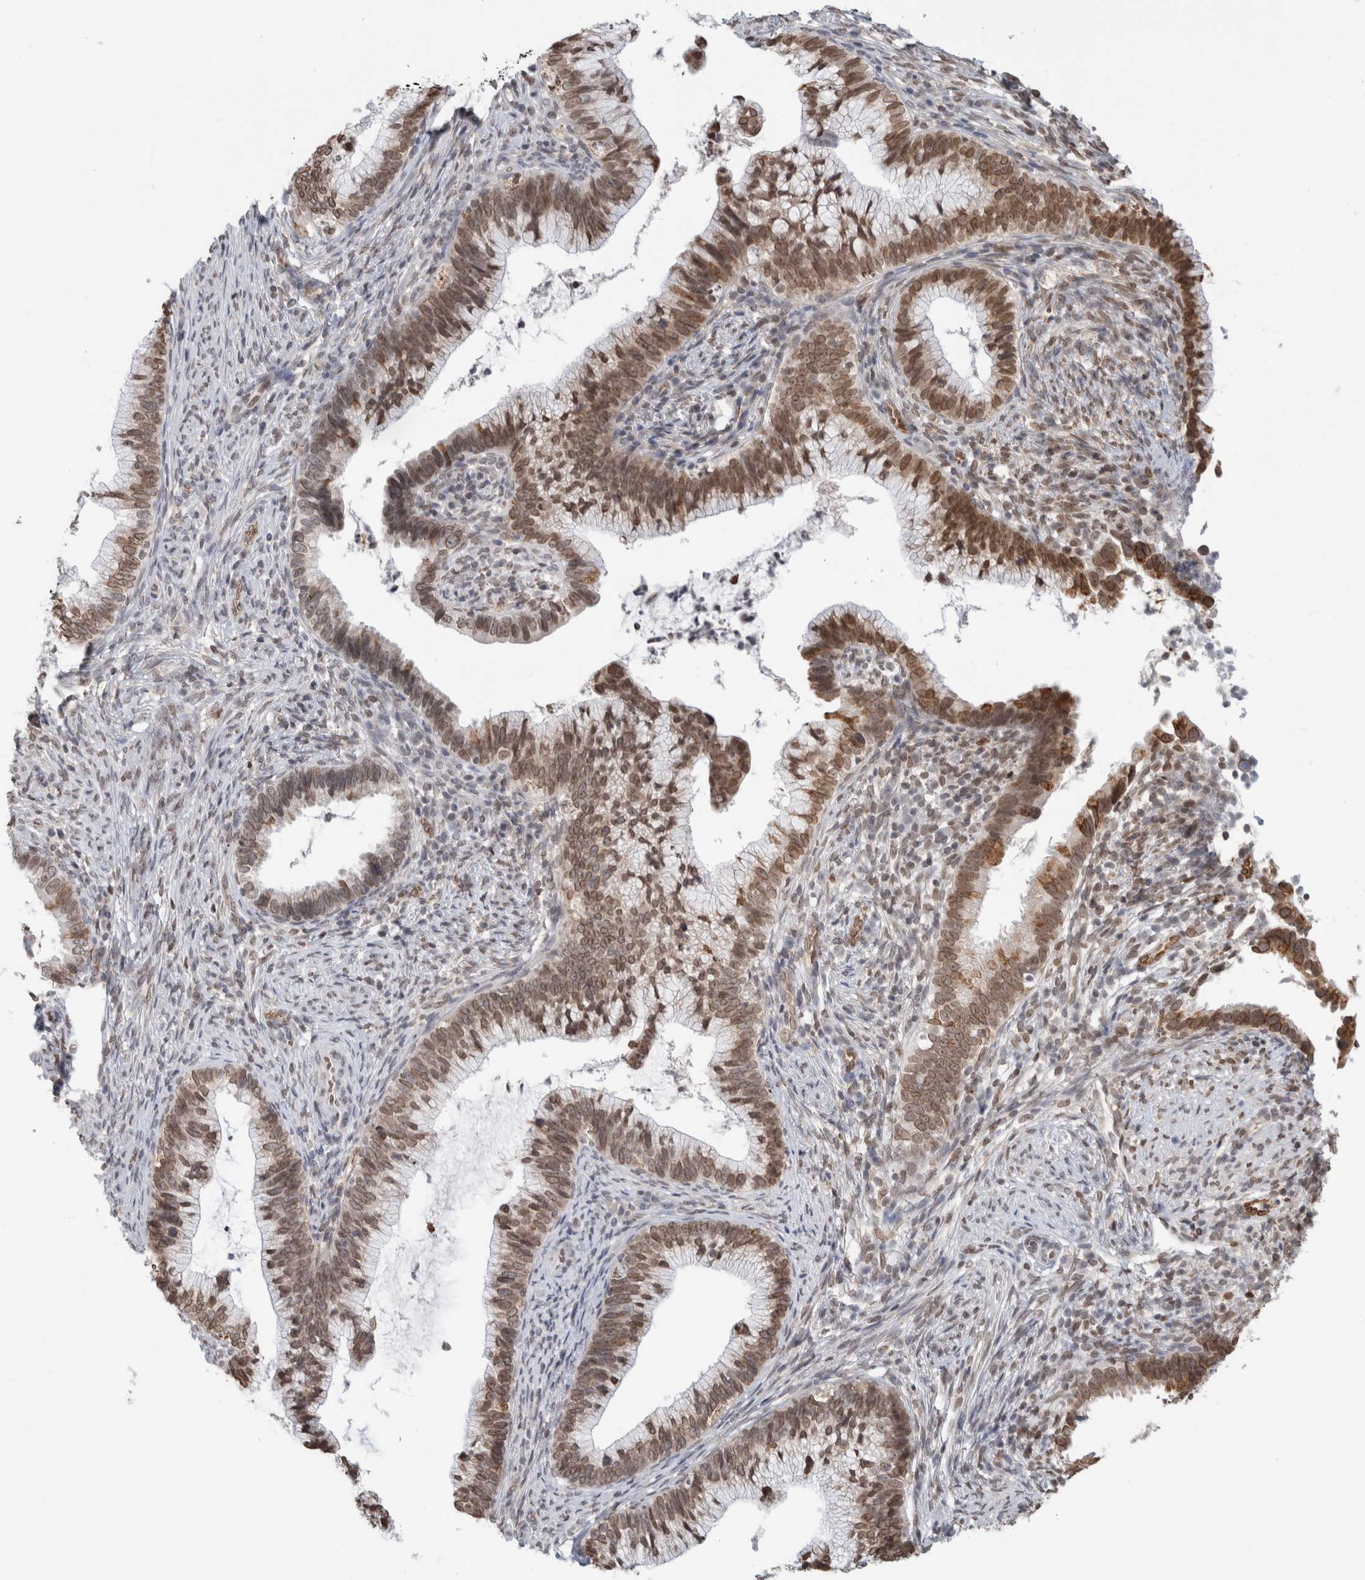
{"staining": {"intensity": "moderate", "quantity": ">75%", "location": "cytoplasmic/membranous,nuclear"}, "tissue": "cervical cancer", "cell_type": "Tumor cells", "image_type": "cancer", "snomed": [{"axis": "morphology", "description": "Adenocarcinoma, NOS"}, {"axis": "topography", "description": "Cervix"}], "caption": "Immunohistochemical staining of human cervical cancer (adenocarcinoma) displays medium levels of moderate cytoplasmic/membranous and nuclear staining in approximately >75% of tumor cells.", "gene": "RBMX2", "patient": {"sex": "female", "age": 36}}